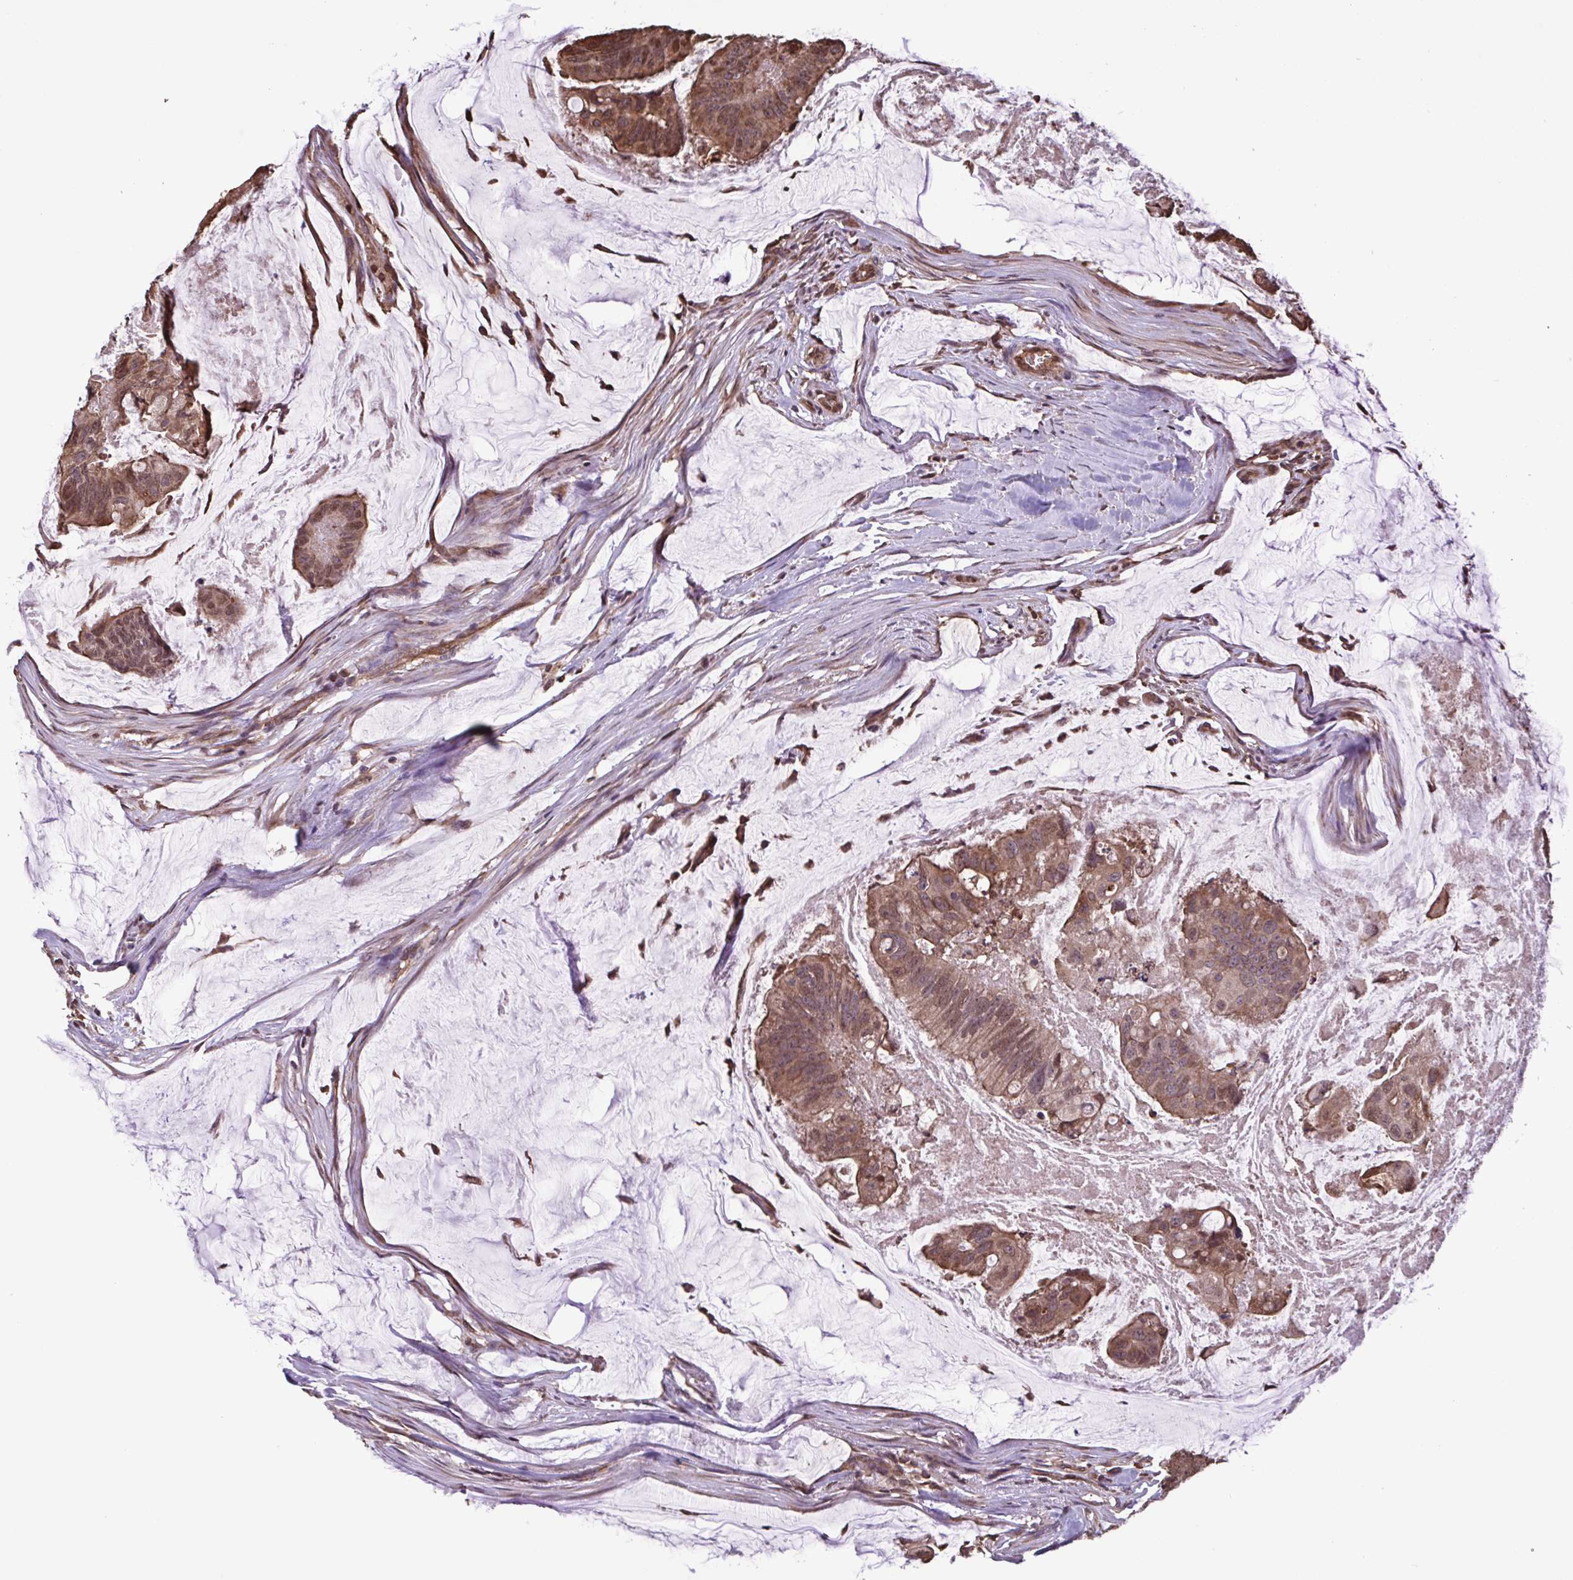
{"staining": {"intensity": "moderate", "quantity": ">75%", "location": "cytoplasmic/membranous,nuclear"}, "tissue": "colorectal cancer", "cell_type": "Tumor cells", "image_type": "cancer", "snomed": [{"axis": "morphology", "description": "Adenocarcinoma, NOS"}, {"axis": "topography", "description": "Colon"}], "caption": "IHC (DAB) staining of colorectal adenocarcinoma displays moderate cytoplasmic/membranous and nuclear protein positivity in about >75% of tumor cells.", "gene": "SEC63", "patient": {"sex": "male", "age": 62}}